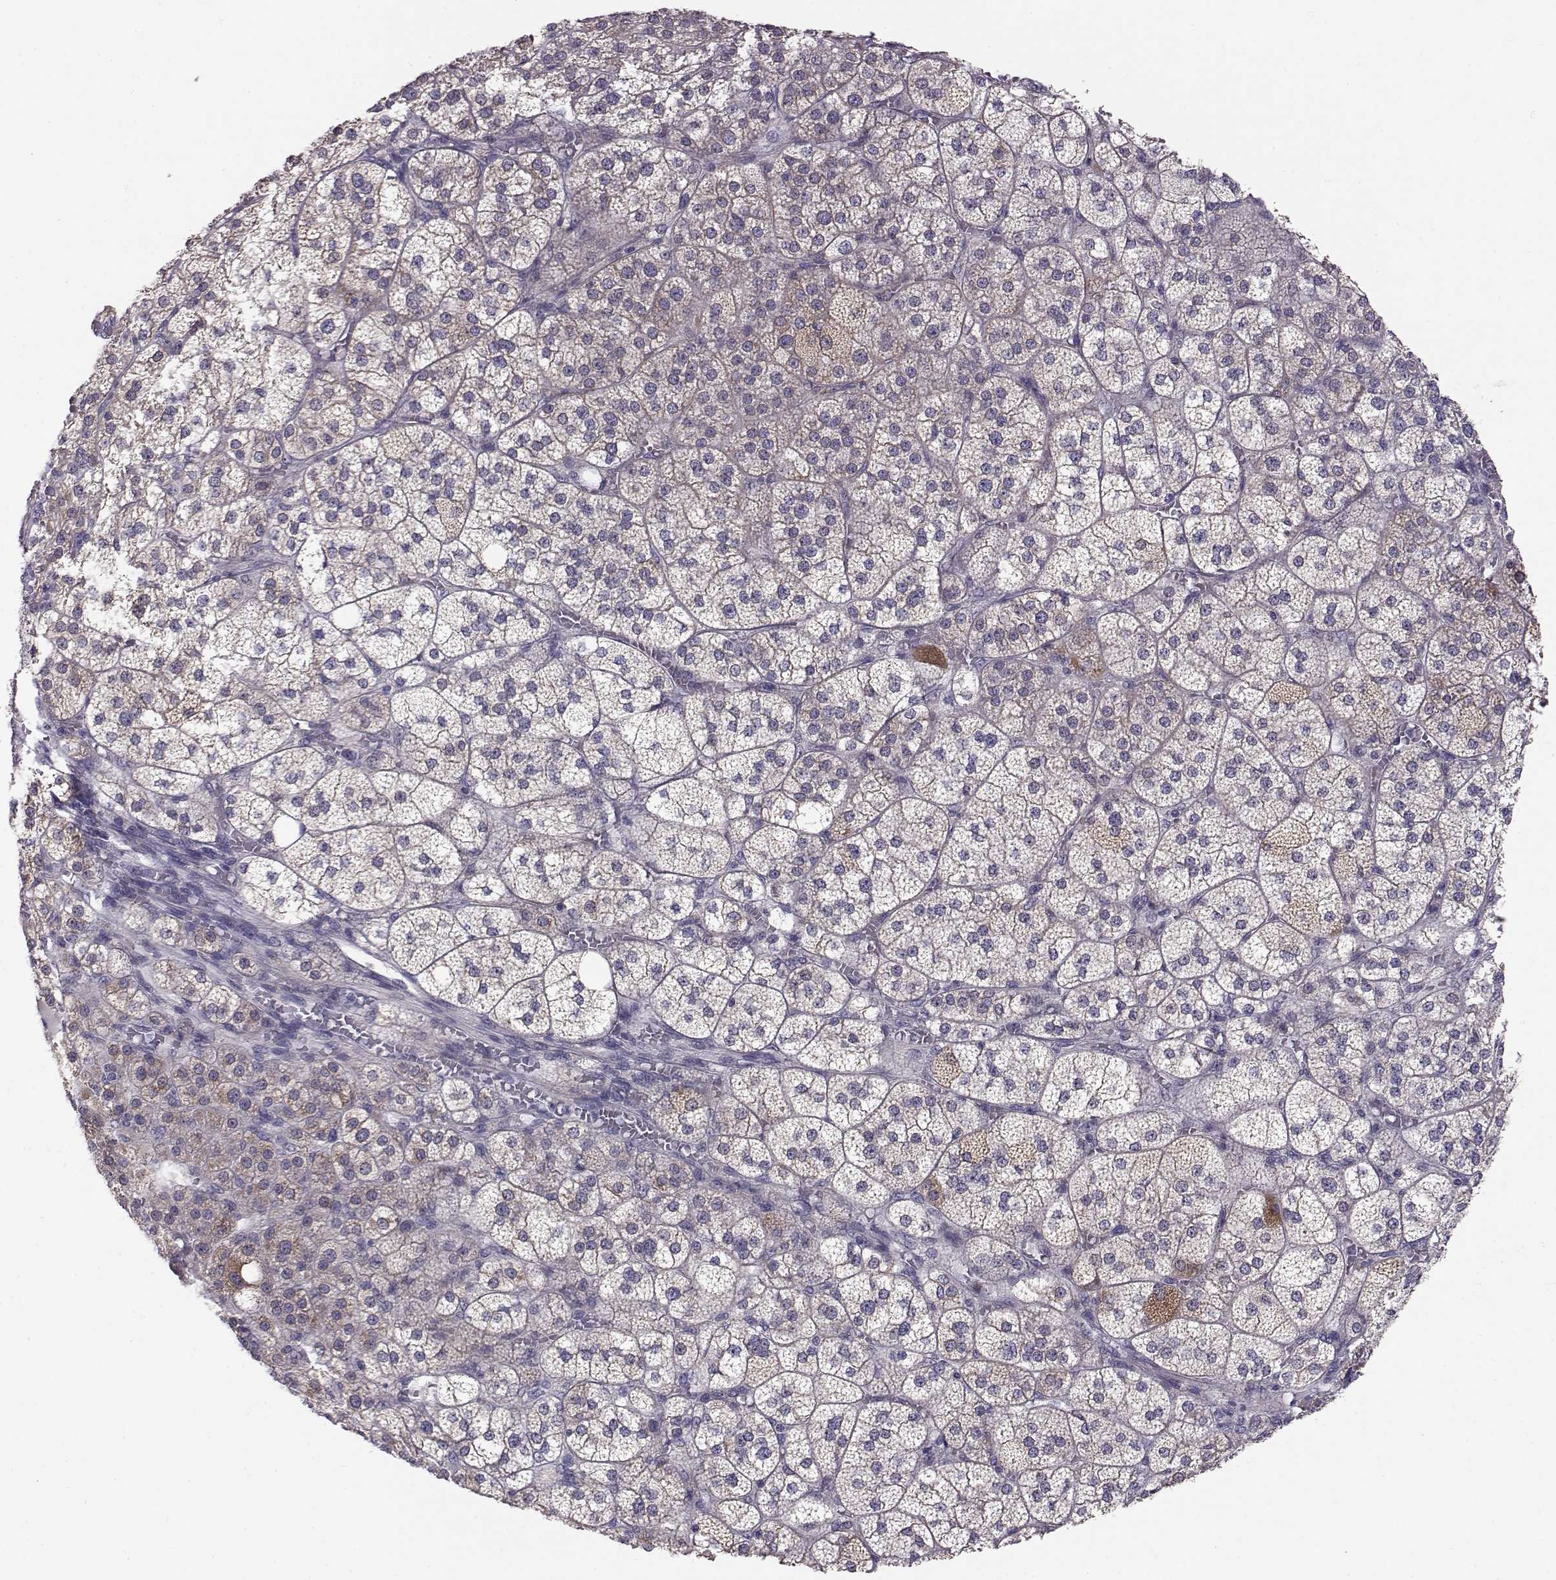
{"staining": {"intensity": "moderate", "quantity": "<25%", "location": "cytoplasmic/membranous"}, "tissue": "adrenal gland", "cell_type": "Glandular cells", "image_type": "normal", "snomed": [{"axis": "morphology", "description": "Normal tissue, NOS"}, {"axis": "topography", "description": "Adrenal gland"}], "caption": "DAB immunohistochemical staining of normal human adrenal gland exhibits moderate cytoplasmic/membranous protein positivity in about <25% of glandular cells.", "gene": "PEX5L", "patient": {"sex": "female", "age": 60}}